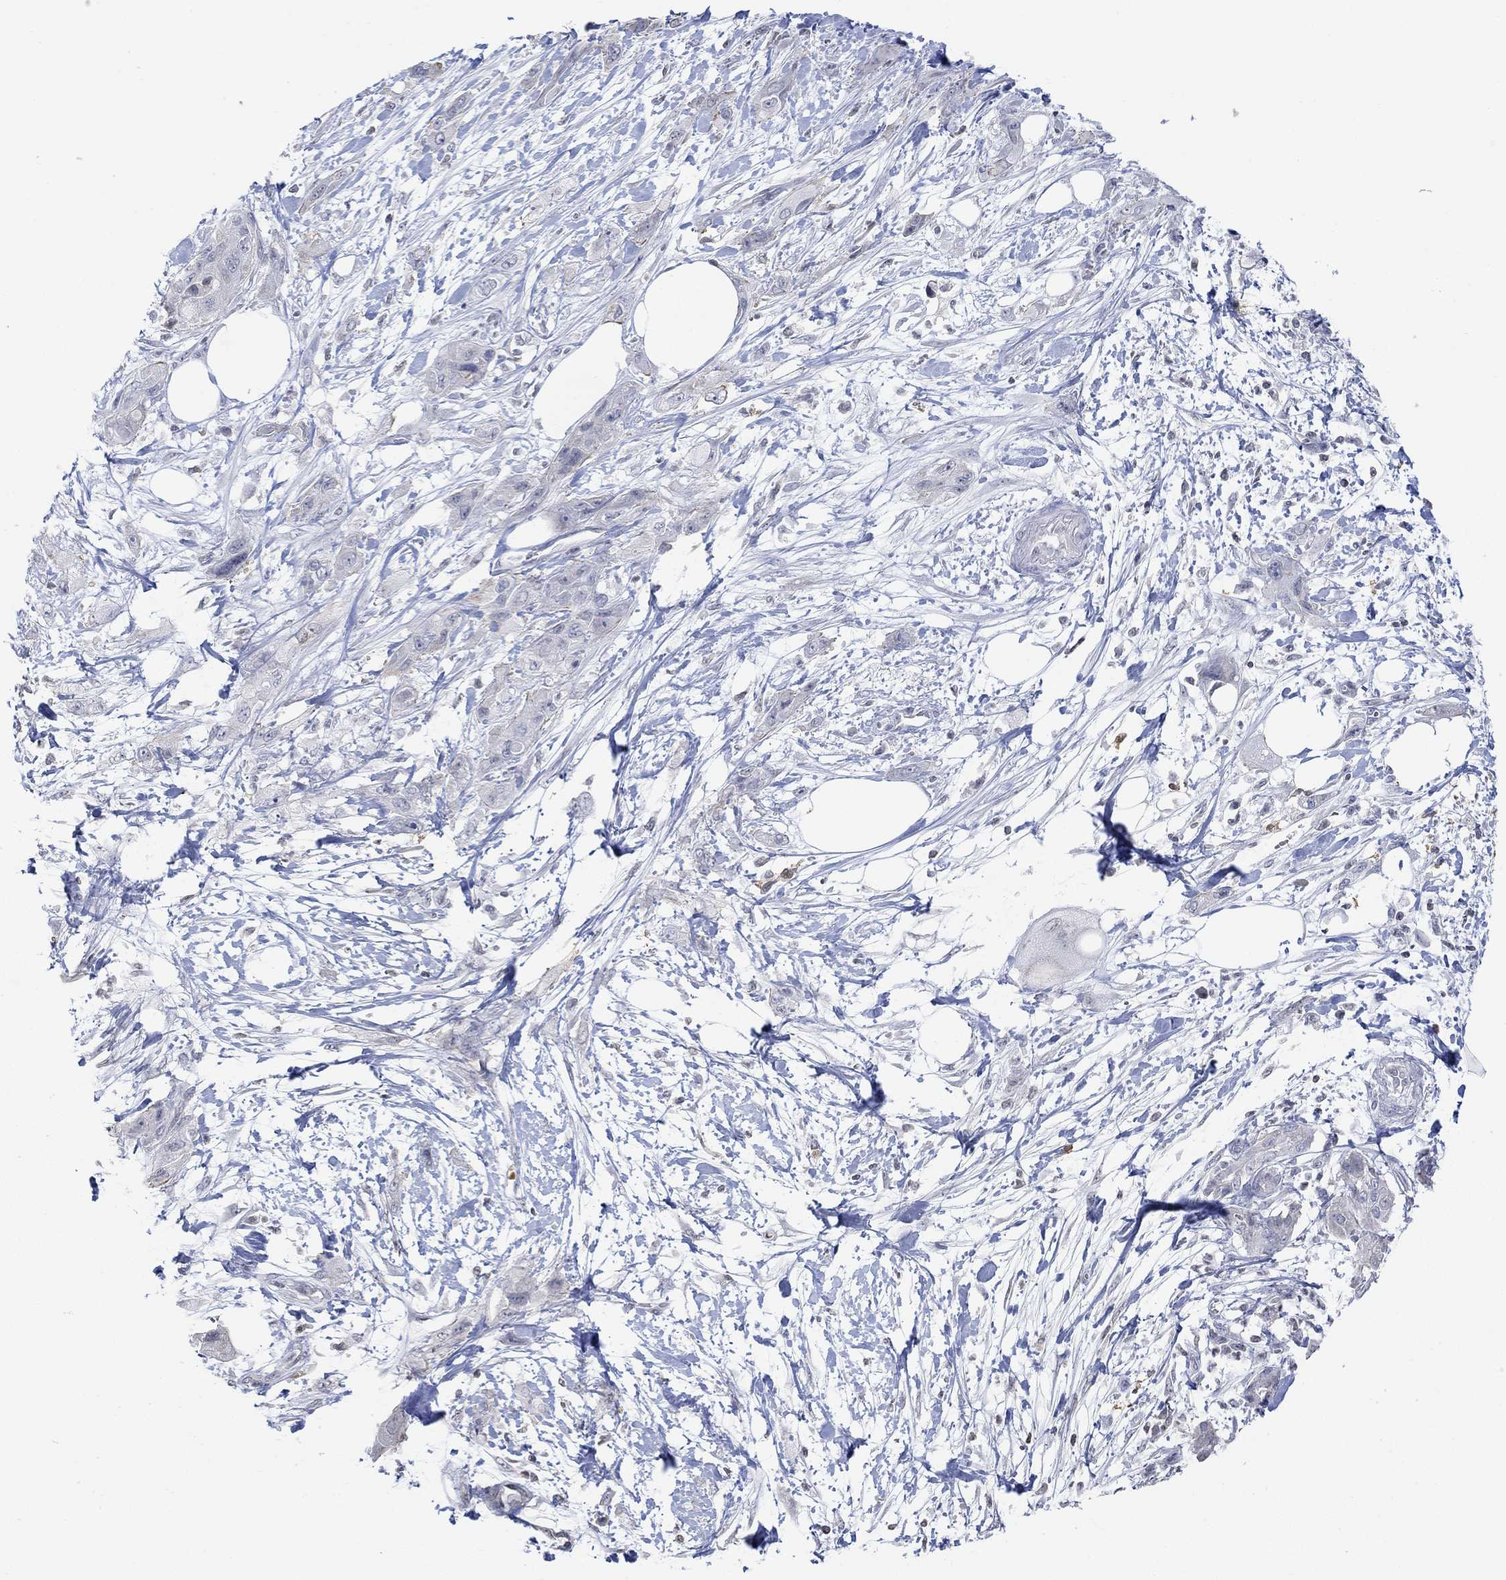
{"staining": {"intensity": "negative", "quantity": "none", "location": "none"}, "tissue": "pancreatic cancer", "cell_type": "Tumor cells", "image_type": "cancer", "snomed": [{"axis": "morphology", "description": "Adenocarcinoma, NOS"}, {"axis": "topography", "description": "Pancreas"}], "caption": "The IHC micrograph has no significant staining in tumor cells of pancreatic cancer tissue.", "gene": "TMEM255A", "patient": {"sex": "male", "age": 72}}